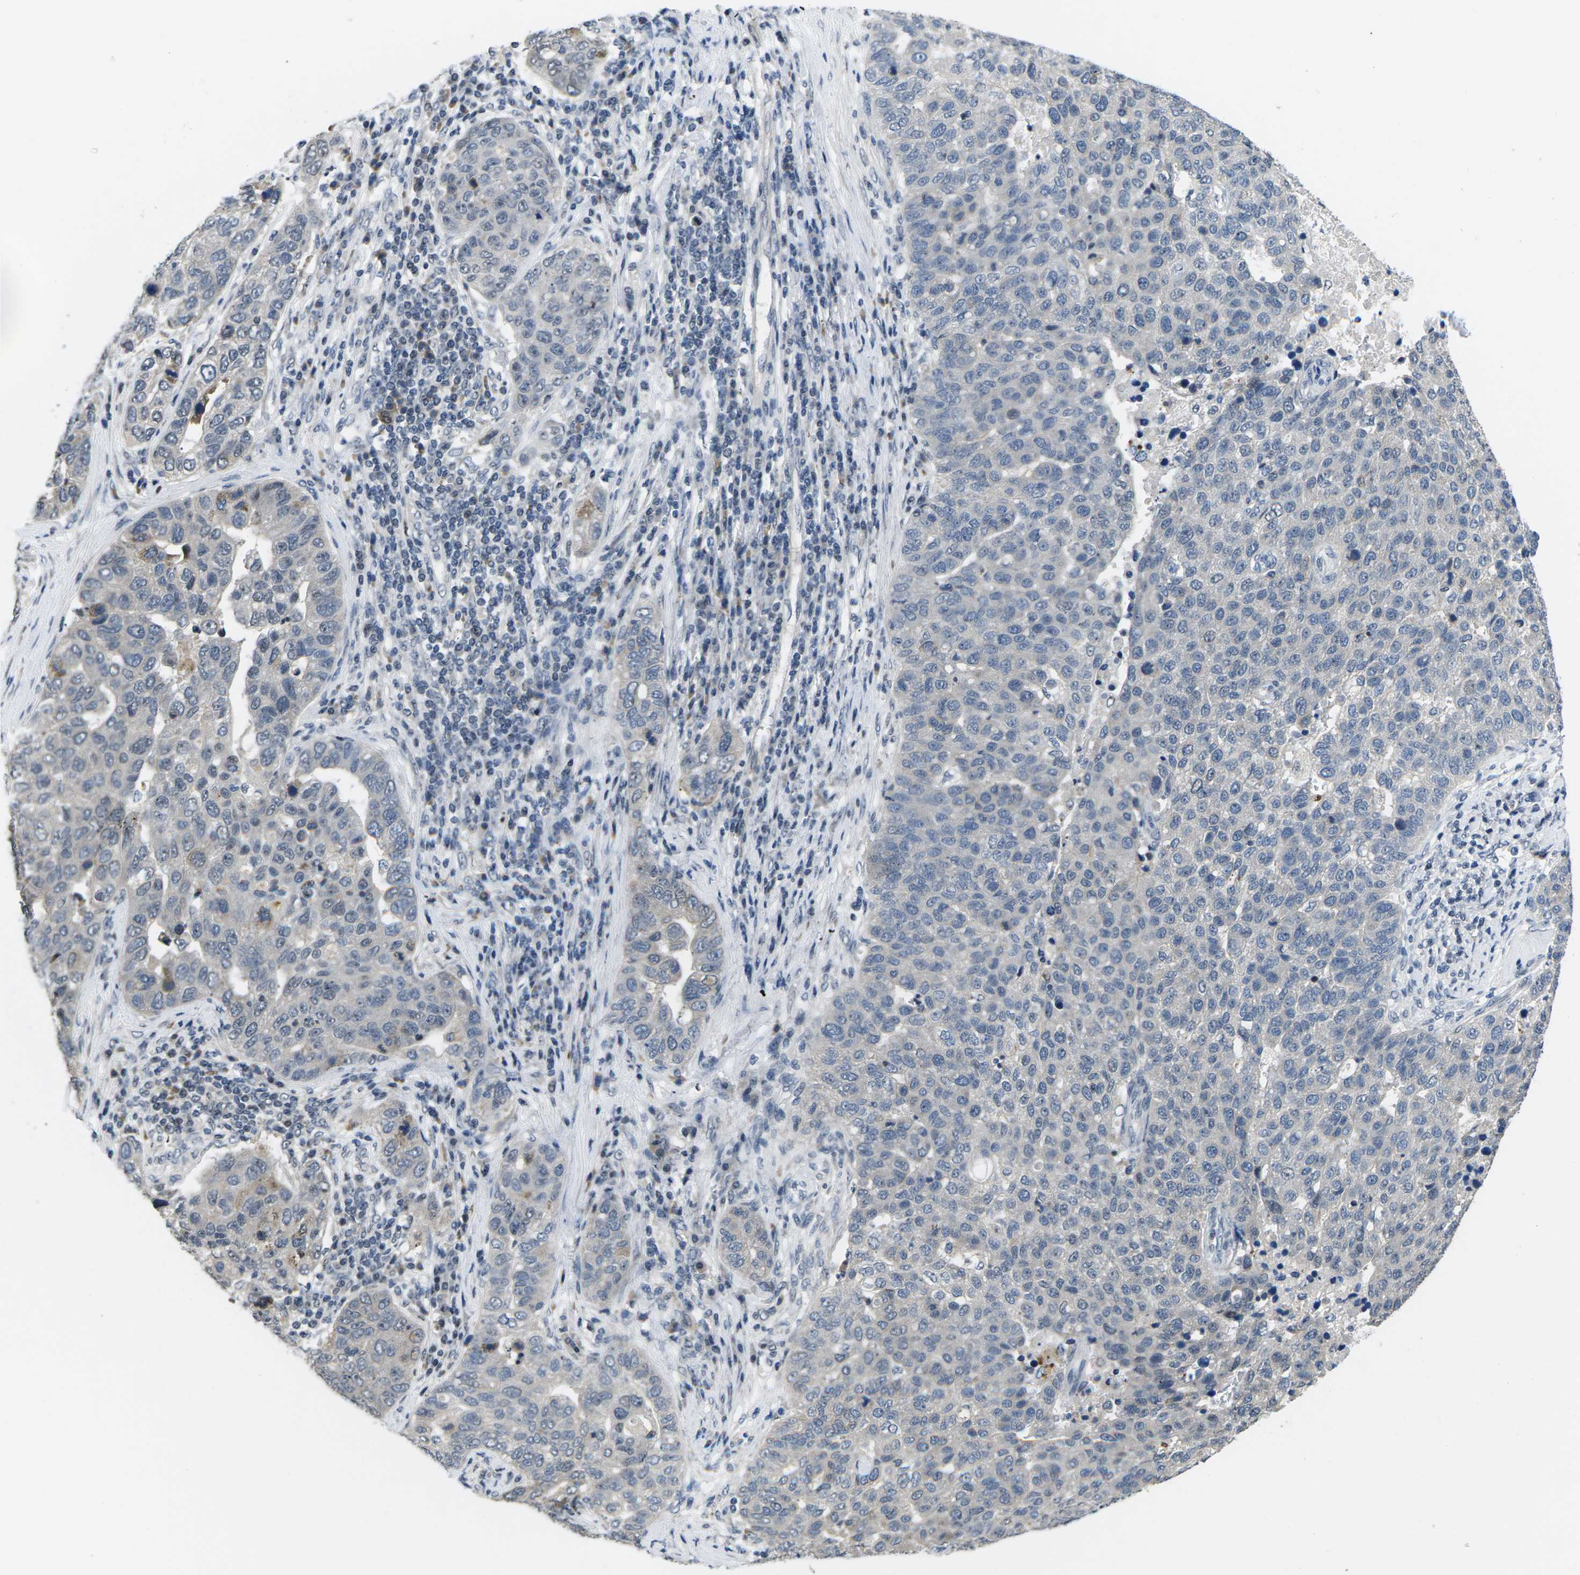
{"staining": {"intensity": "negative", "quantity": "none", "location": "none"}, "tissue": "pancreatic cancer", "cell_type": "Tumor cells", "image_type": "cancer", "snomed": [{"axis": "morphology", "description": "Adenocarcinoma, NOS"}, {"axis": "topography", "description": "Pancreas"}], "caption": "This is a image of immunohistochemistry (IHC) staining of pancreatic cancer, which shows no expression in tumor cells.", "gene": "NSRP1", "patient": {"sex": "female", "age": 61}}